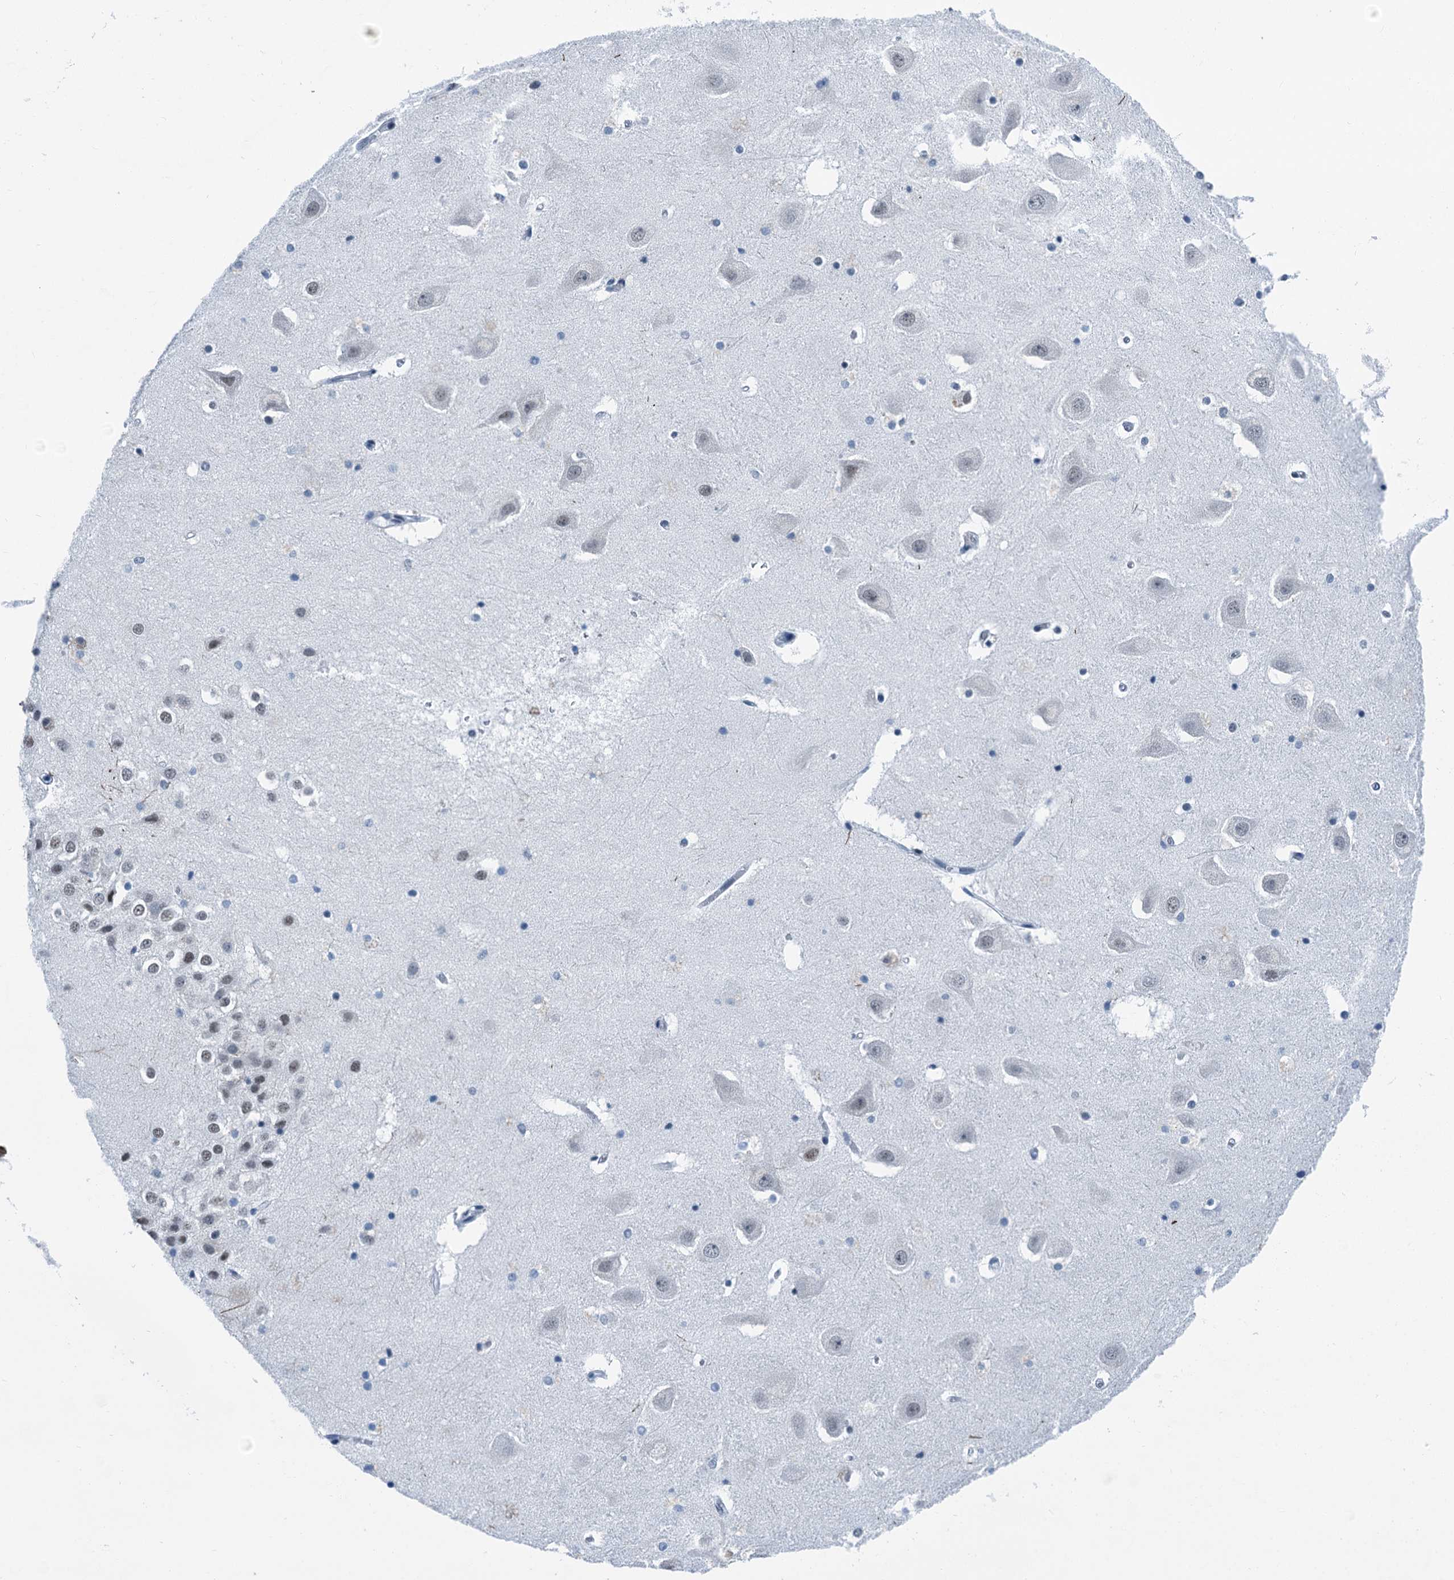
{"staining": {"intensity": "negative", "quantity": "none", "location": "none"}, "tissue": "hippocampus", "cell_type": "Glial cells", "image_type": "normal", "snomed": [{"axis": "morphology", "description": "Normal tissue, NOS"}, {"axis": "topography", "description": "Hippocampus"}], "caption": "Normal hippocampus was stained to show a protein in brown. There is no significant staining in glial cells. Brightfield microscopy of immunohistochemistry (IHC) stained with DAB (3,3'-diaminobenzidine) (brown) and hematoxylin (blue), captured at high magnification.", "gene": "TRPT1", "patient": {"sex": "female", "age": 52}}